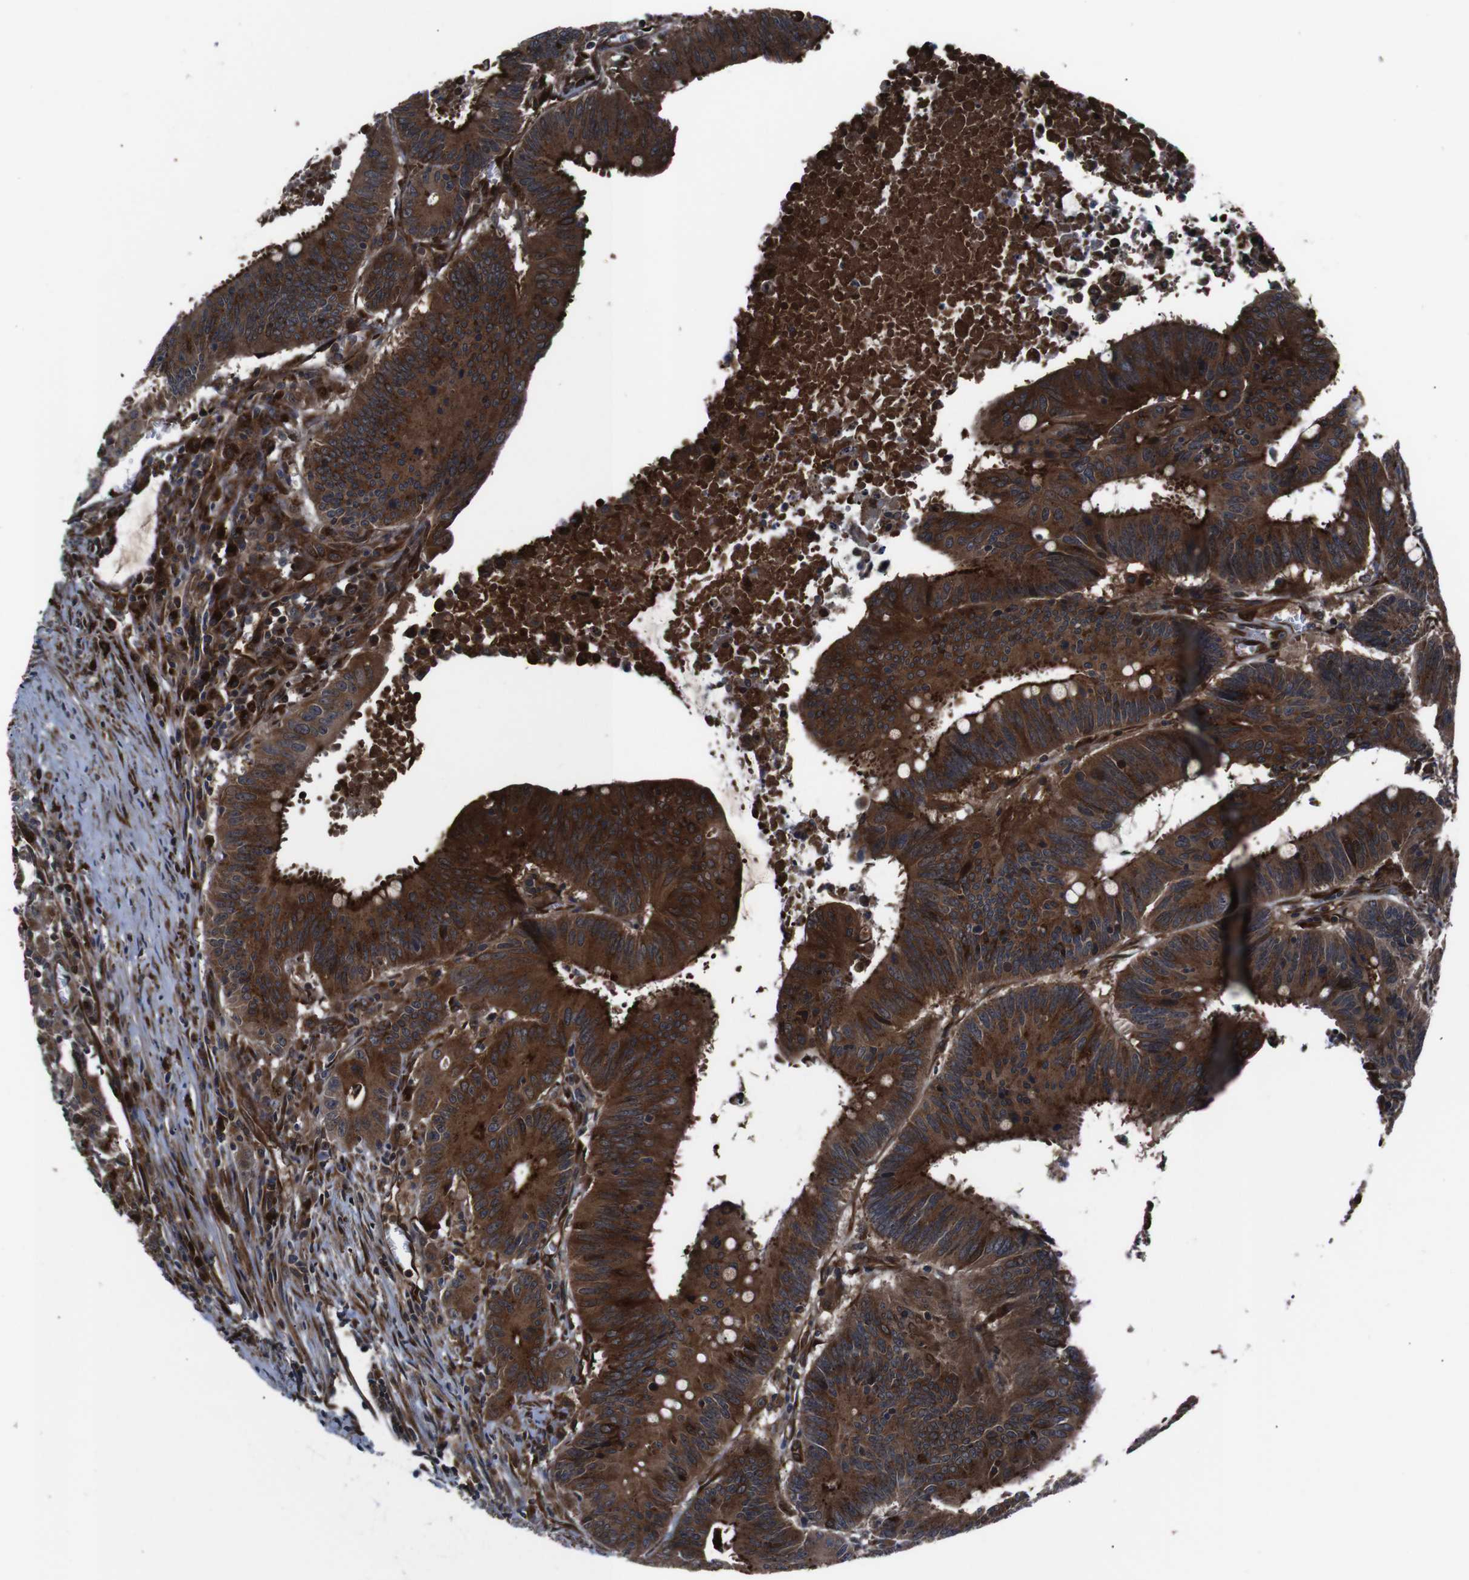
{"staining": {"intensity": "strong", "quantity": ">75%", "location": "cytoplasmic/membranous"}, "tissue": "colorectal cancer", "cell_type": "Tumor cells", "image_type": "cancer", "snomed": [{"axis": "morphology", "description": "Adenocarcinoma, NOS"}, {"axis": "topography", "description": "Colon"}], "caption": "The histopathology image shows a brown stain indicating the presence of a protein in the cytoplasmic/membranous of tumor cells in colorectal adenocarcinoma.", "gene": "EIF4A2", "patient": {"sex": "male", "age": 45}}